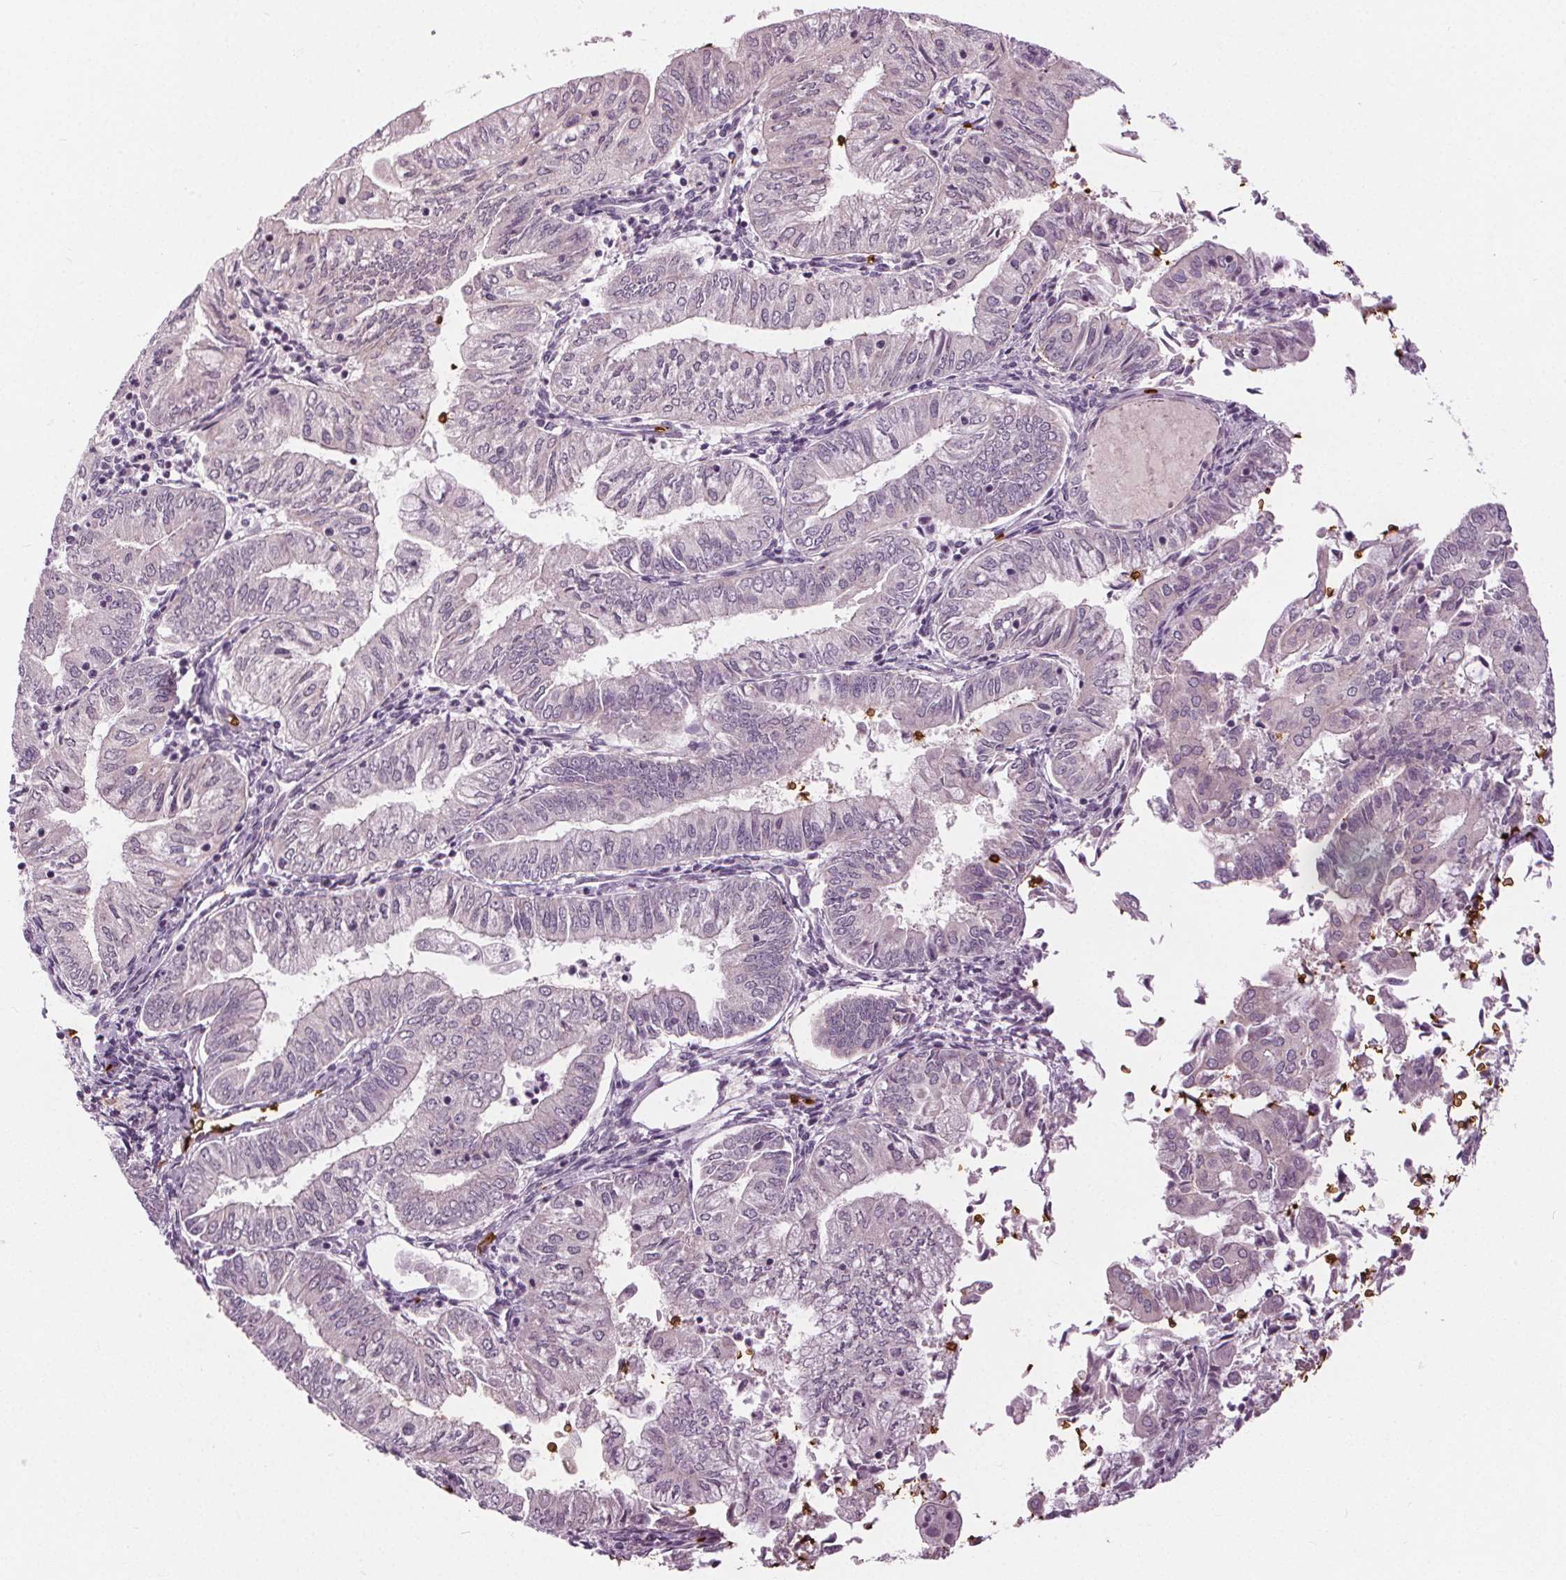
{"staining": {"intensity": "negative", "quantity": "none", "location": "none"}, "tissue": "endometrial cancer", "cell_type": "Tumor cells", "image_type": "cancer", "snomed": [{"axis": "morphology", "description": "Adenocarcinoma, NOS"}, {"axis": "topography", "description": "Endometrium"}], "caption": "The micrograph reveals no significant expression in tumor cells of endometrial cancer (adenocarcinoma). (Immunohistochemistry, brightfield microscopy, high magnification).", "gene": "SLC4A1", "patient": {"sex": "female", "age": 55}}